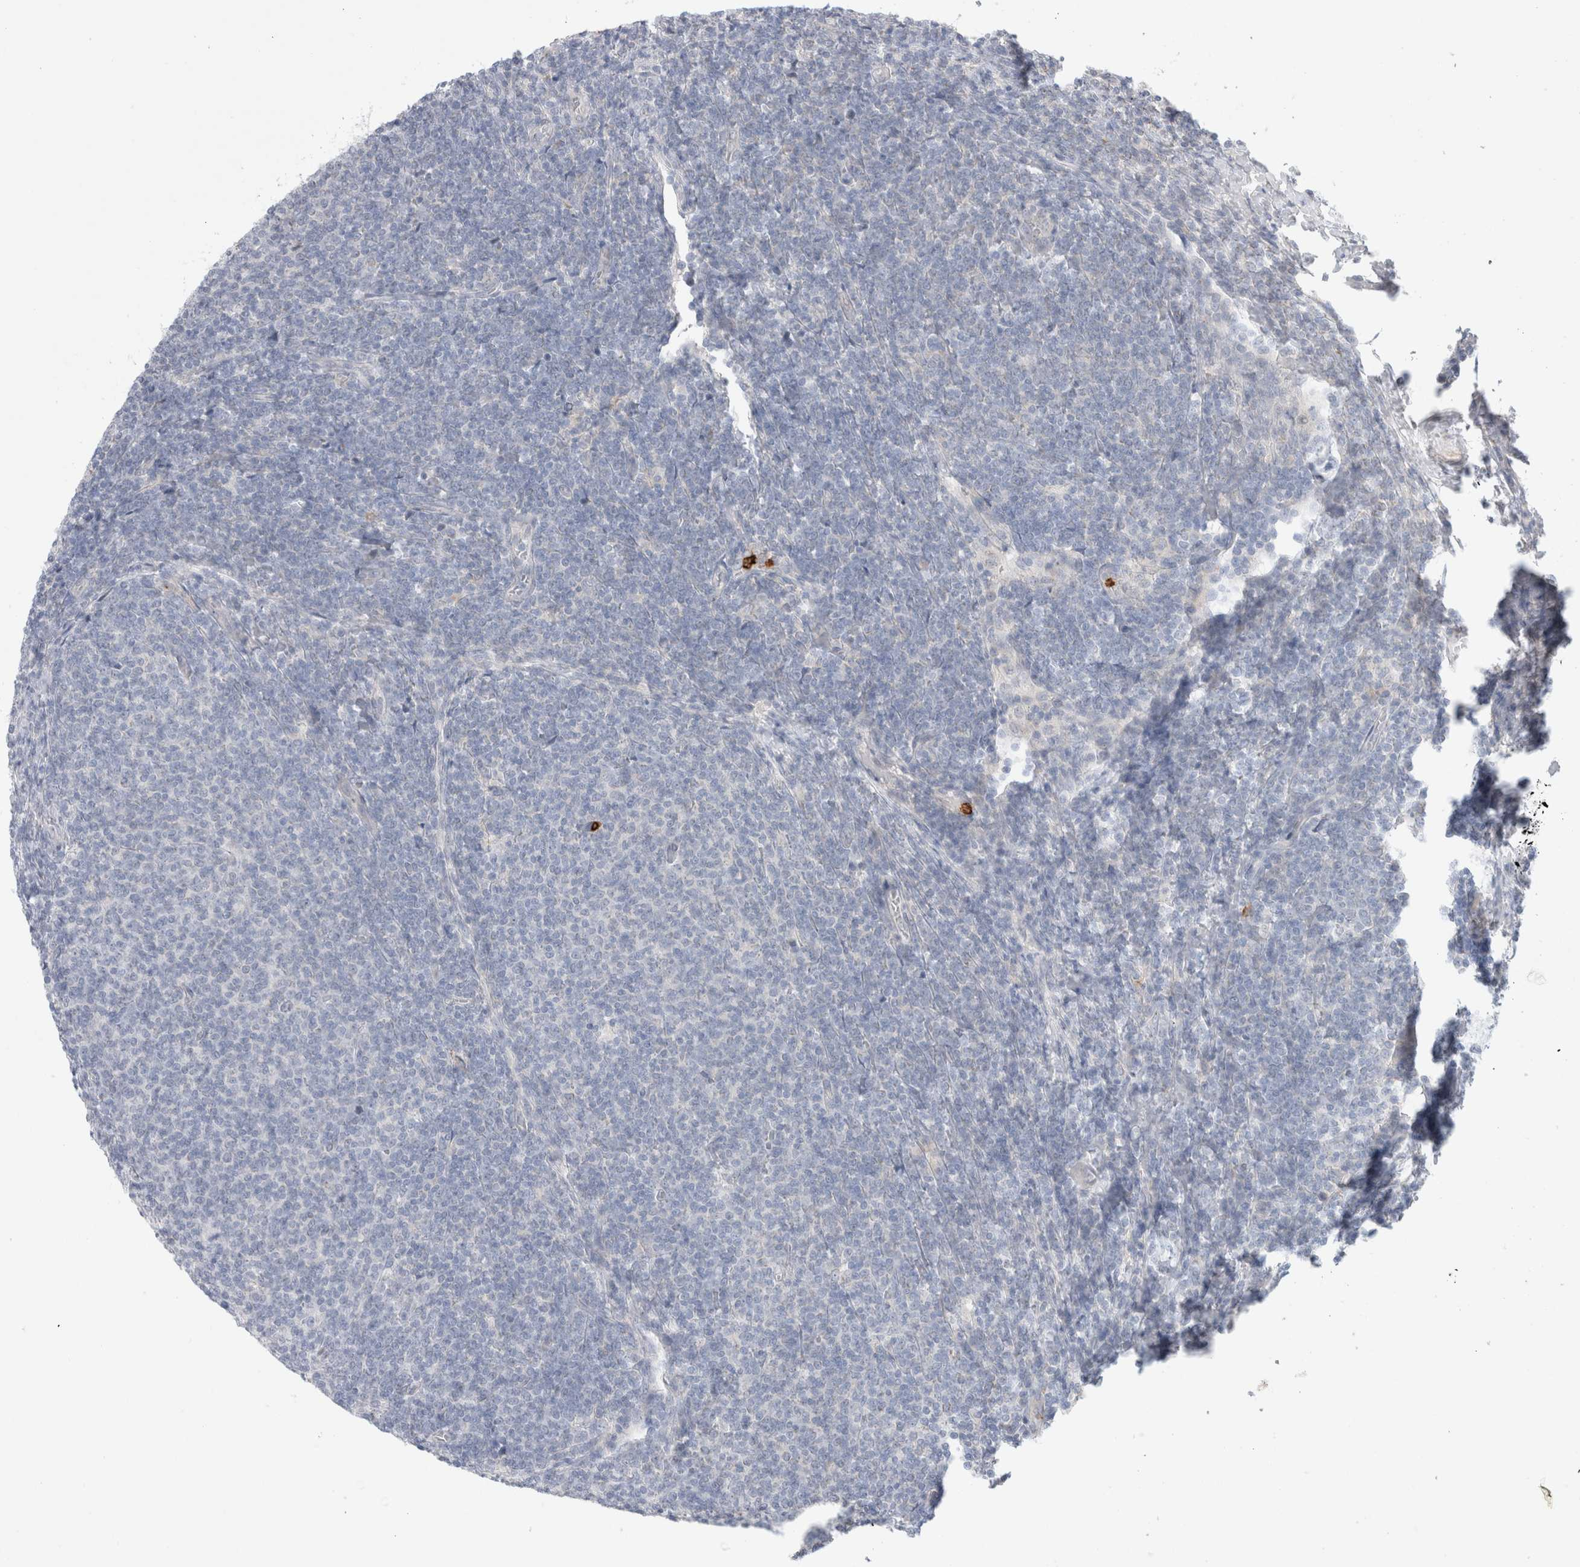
{"staining": {"intensity": "negative", "quantity": "none", "location": "none"}, "tissue": "lymphoma", "cell_type": "Tumor cells", "image_type": "cancer", "snomed": [{"axis": "morphology", "description": "Malignant lymphoma, non-Hodgkin's type, Low grade"}, {"axis": "topography", "description": "Lymph node"}], "caption": "Tumor cells are negative for protein expression in human malignant lymphoma, non-Hodgkin's type (low-grade). (Brightfield microscopy of DAB immunohistochemistry (IHC) at high magnification).", "gene": "GSDMB", "patient": {"sex": "male", "age": 66}}